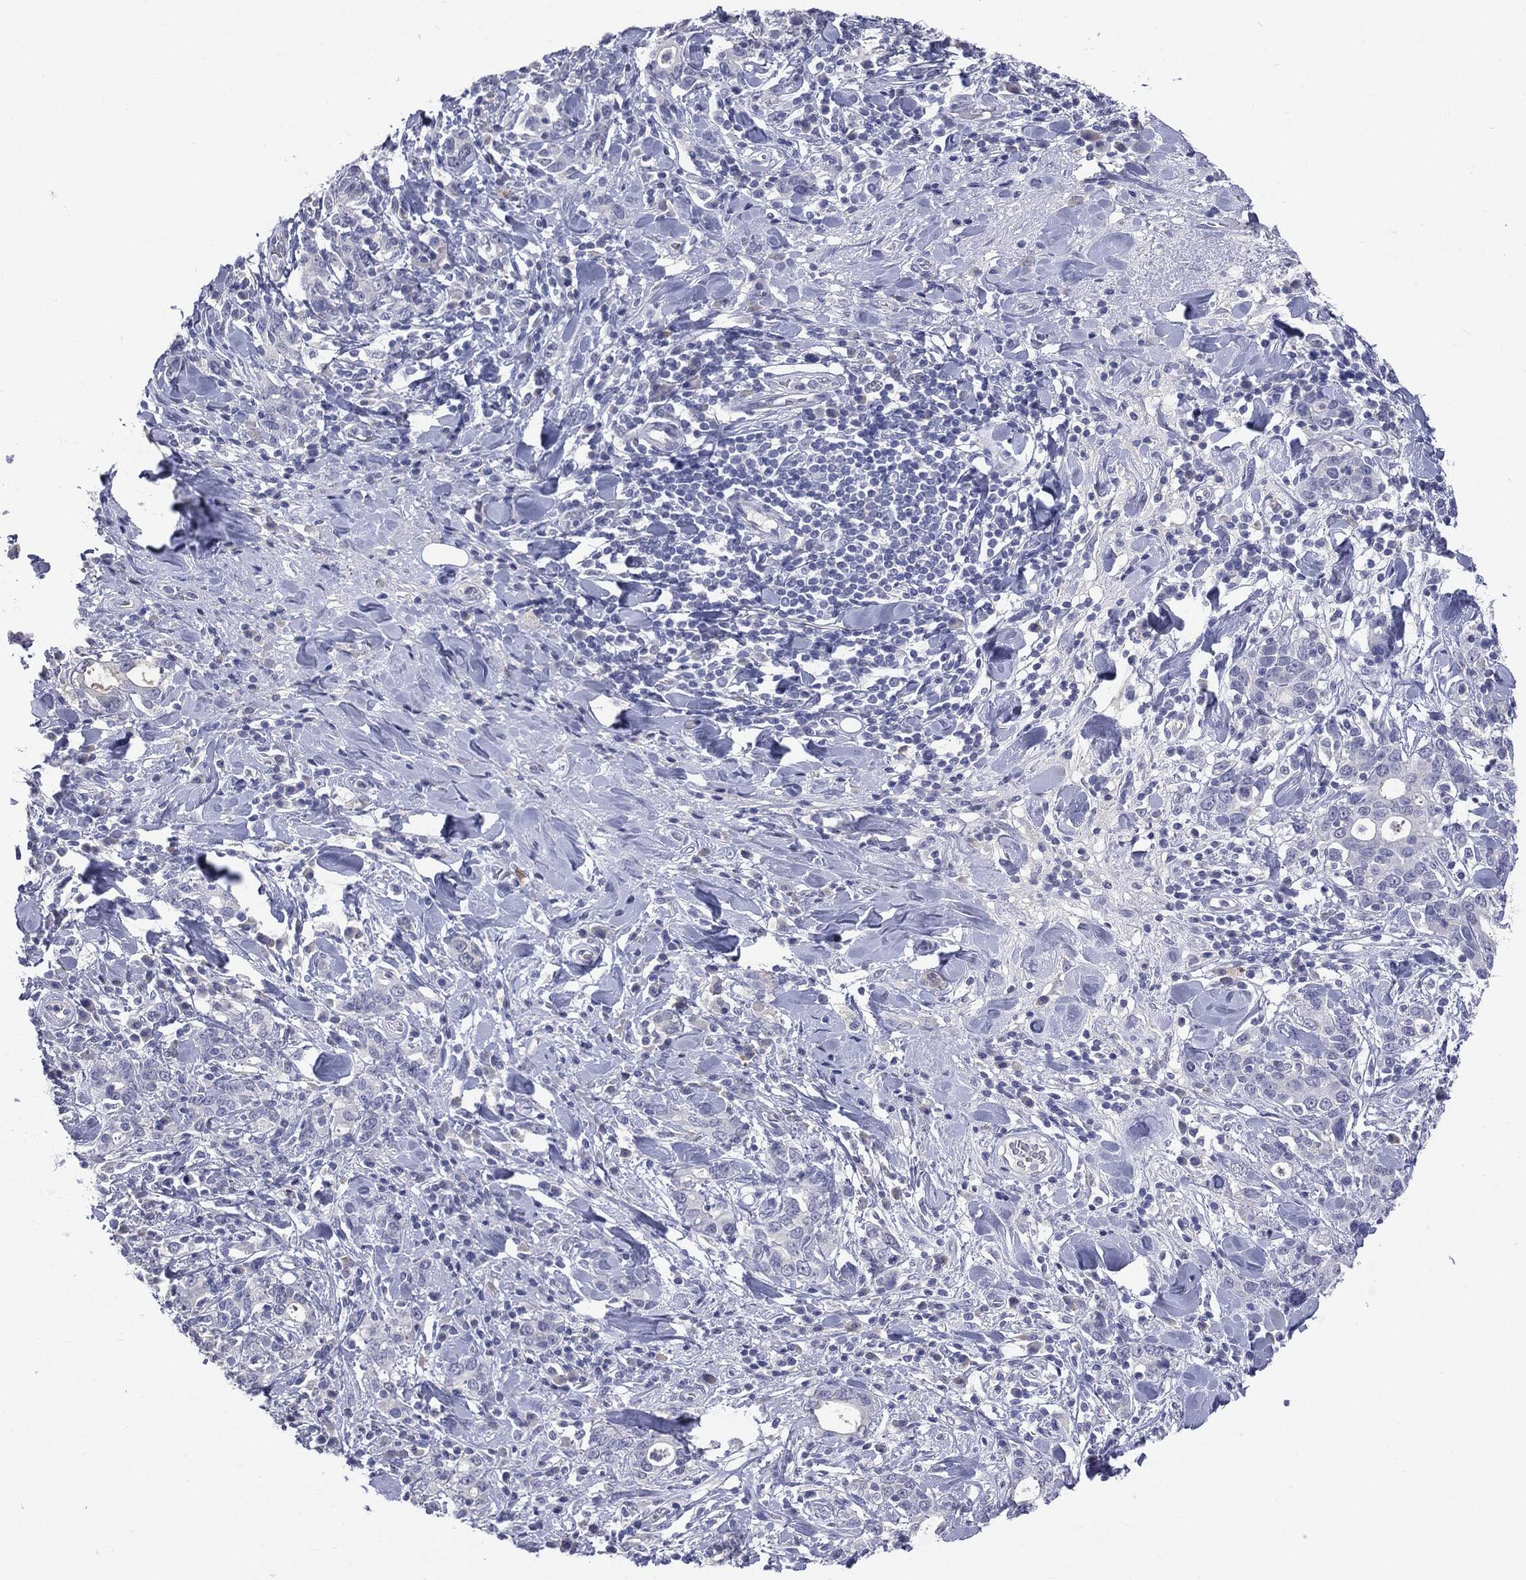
{"staining": {"intensity": "negative", "quantity": "none", "location": "none"}, "tissue": "stomach cancer", "cell_type": "Tumor cells", "image_type": "cancer", "snomed": [{"axis": "morphology", "description": "Adenocarcinoma, NOS"}, {"axis": "topography", "description": "Stomach"}], "caption": "High power microscopy photomicrograph of an IHC photomicrograph of stomach adenocarcinoma, revealing no significant positivity in tumor cells. (Immunohistochemistry (ihc), brightfield microscopy, high magnification).", "gene": "TSHB", "patient": {"sex": "male", "age": 79}}